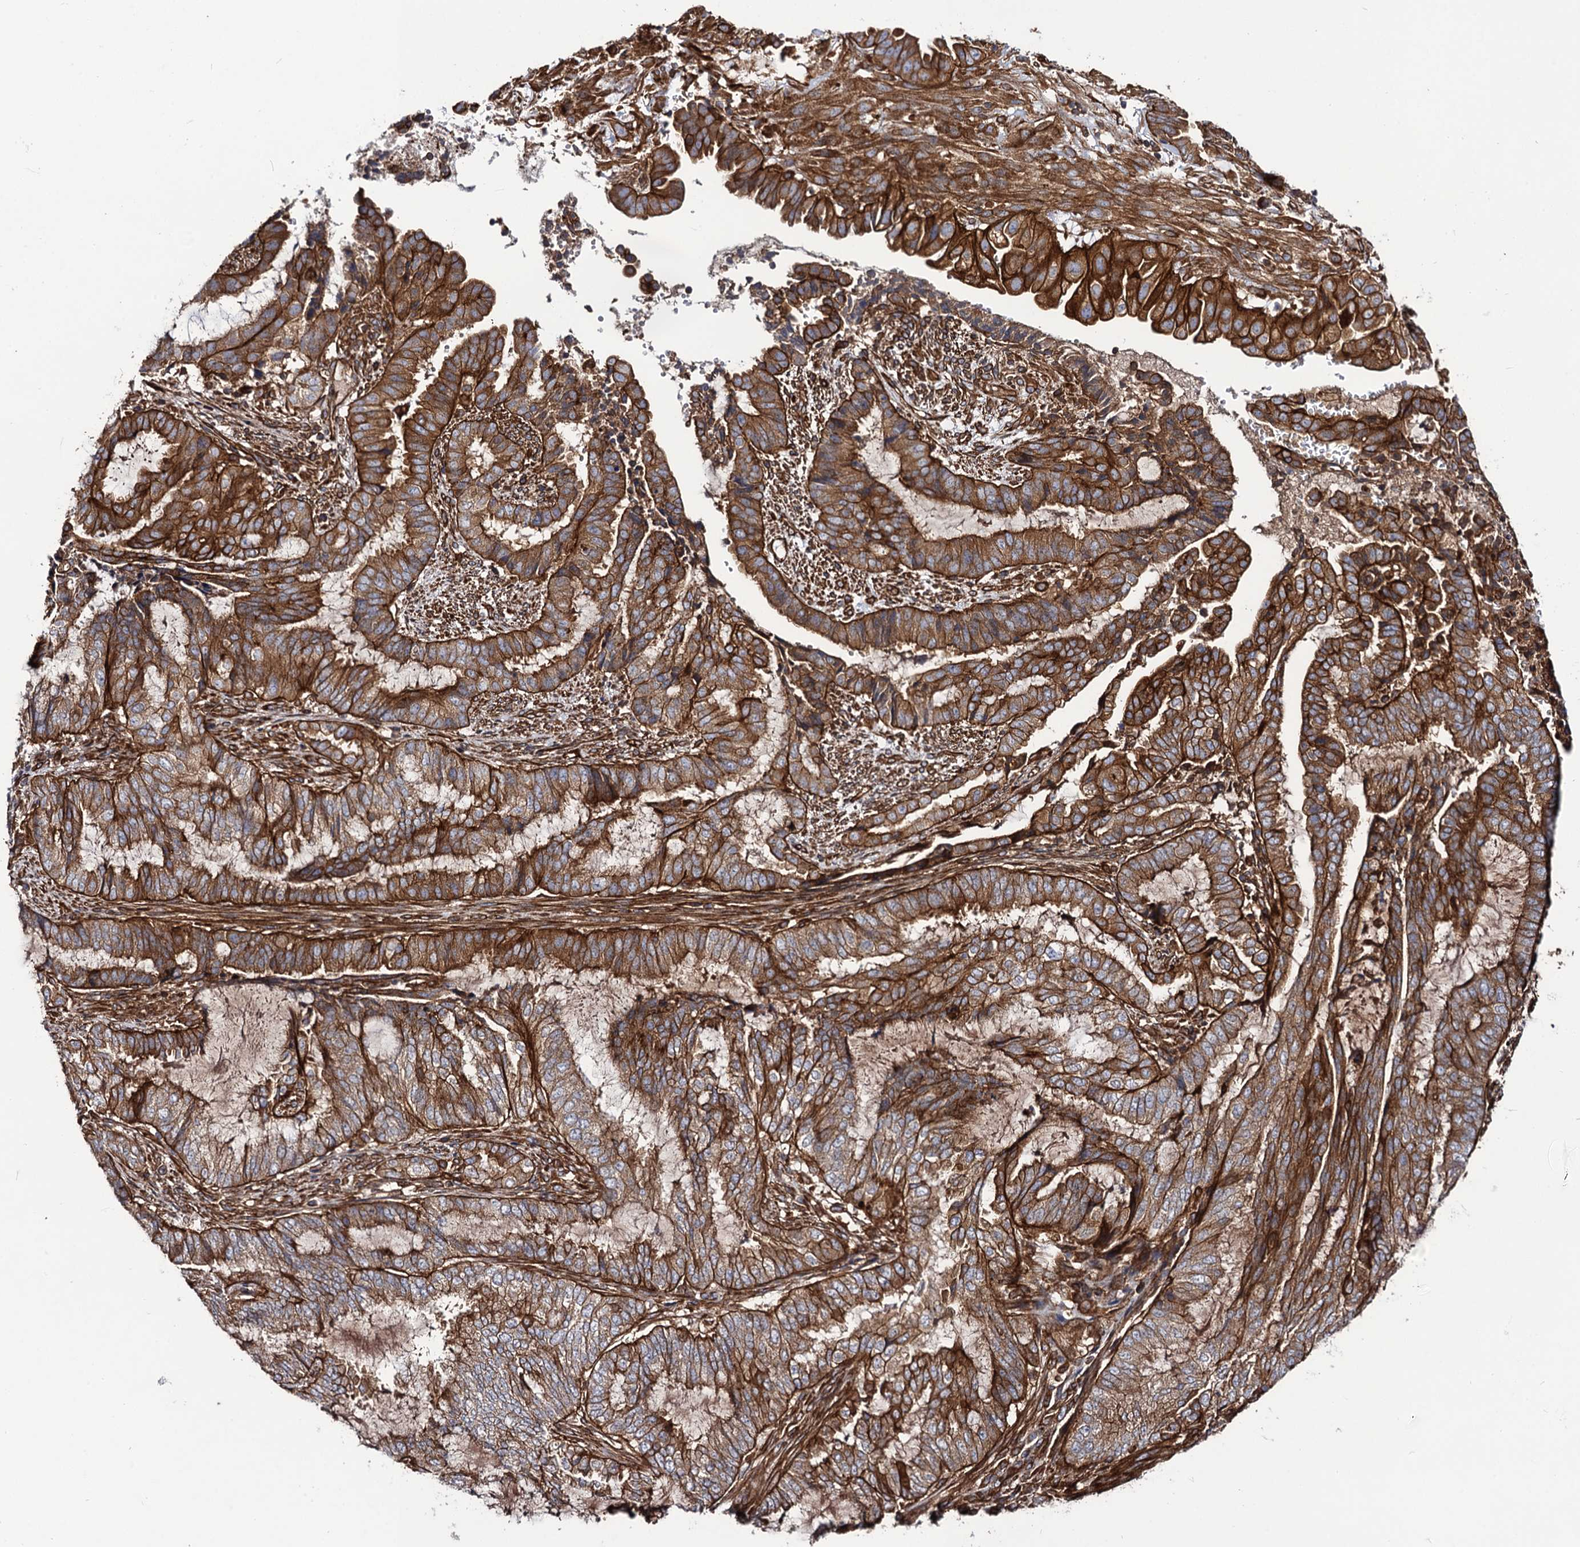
{"staining": {"intensity": "strong", "quantity": ">75%", "location": "cytoplasmic/membranous"}, "tissue": "endometrial cancer", "cell_type": "Tumor cells", "image_type": "cancer", "snomed": [{"axis": "morphology", "description": "Adenocarcinoma, NOS"}, {"axis": "topography", "description": "Endometrium"}], "caption": "A micrograph of adenocarcinoma (endometrial) stained for a protein exhibits strong cytoplasmic/membranous brown staining in tumor cells.", "gene": "CIP2A", "patient": {"sex": "female", "age": 51}}